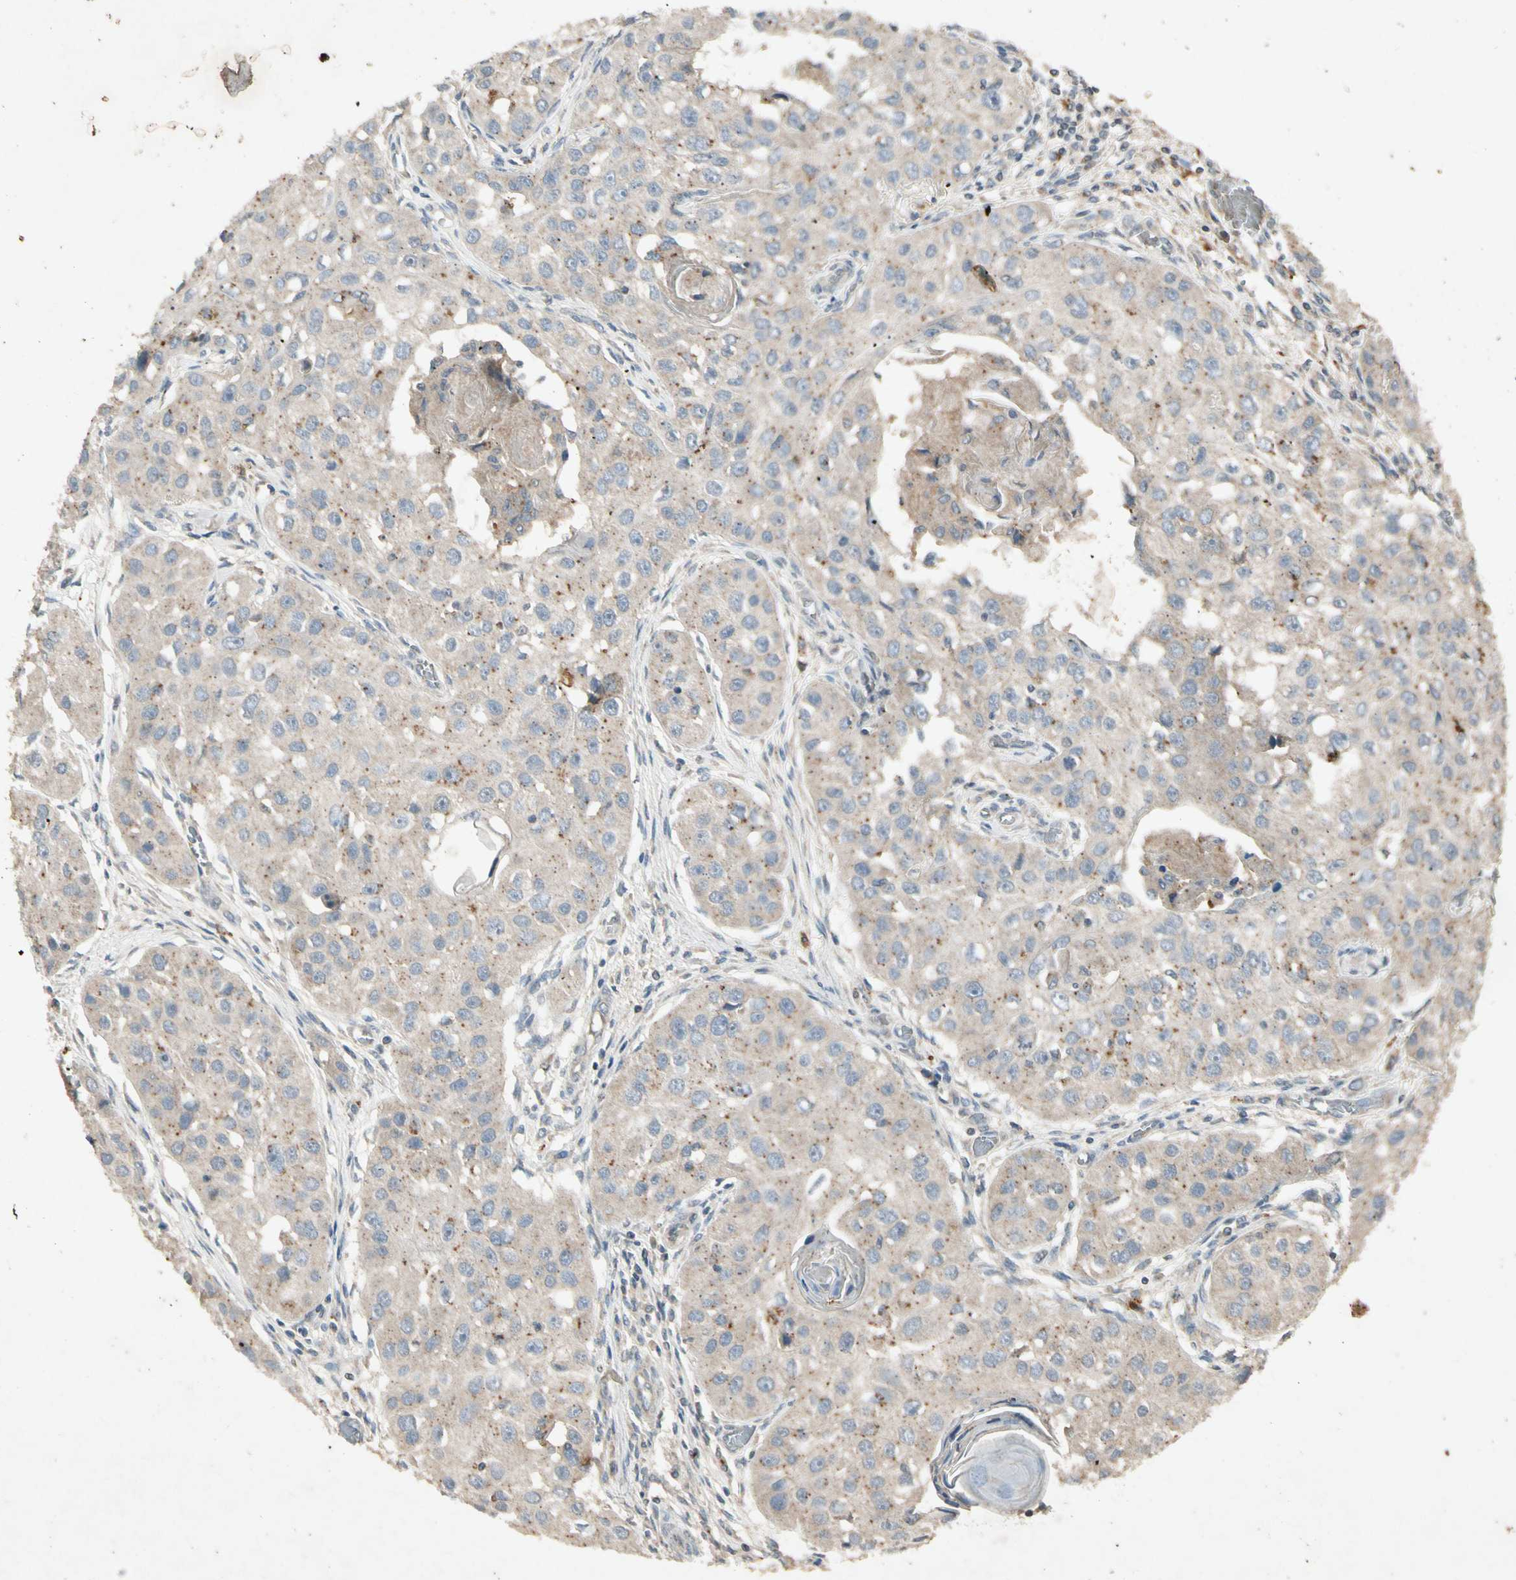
{"staining": {"intensity": "weak", "quantity": ">75%", "location": "cytoplasmic/membranous"}, "tissue": "head and neck cancer", "cell_type": "Tumor cells", "image_type": "cancer", "snomed": [{"axis": "morphology", "description": "Normal tissue, NOS"}, {"axis": "morphology", "description": "Squamous cell carcinoma, NOS"}, {"axis": "topography", "description": "Skeletal muscle"}, {"axis": "topography", "description": "Head-Neck"}], "caption": "Protein expression analysis of head and neck cancer (squamous cell carcinoma) reveals weak cytoplasmic/membranous positivity in about >75% of tumor cells. Using DAB (brown) and hematoxylin (blue) stains, captured at high magnification using brightfield microscopy.", "gene": "GPLD1", "patient": {"sex": "male", "age": 51}}